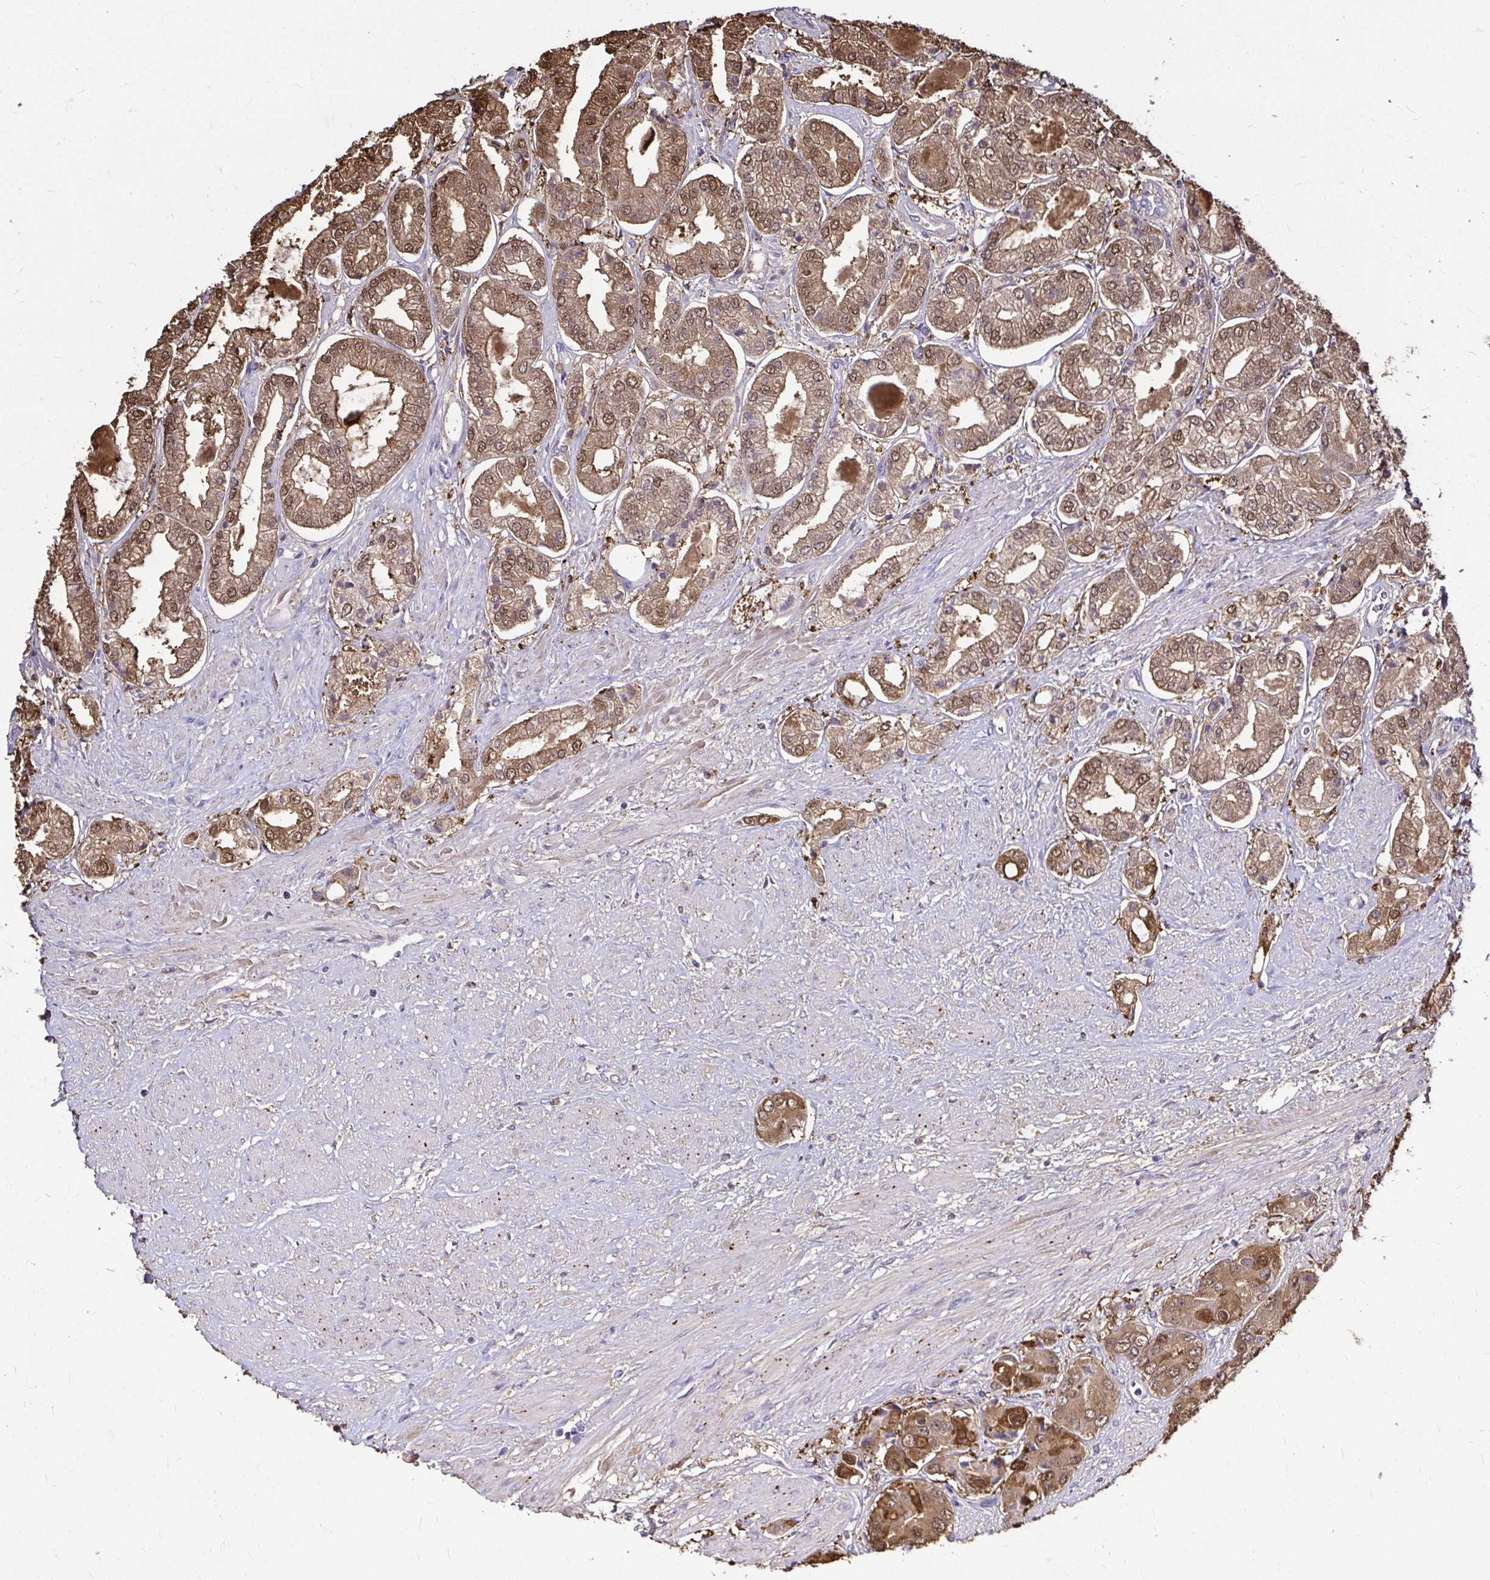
{"staining": {"intensity": "moderate", "quantity": ">75%", "location": "cytoplasmic/membranous,nuclear"}, "tissue": "prostate cancer", "cell_type": "Tumor cells", "image_type": "cancer", "snomed": [{"axis": "morphology", "description": "Adenocarcinoma, Low grade"}, {"axis": "topography", "description": "Prostate"}], "caption": "Prostate cancer (adenocarcinoma (low-grade)) stained for a protein (brown) shows moderate cytoplasmic/membranous and nuclear positive expression in about >75% of tumor cells.", "gene": "IDH1", "patient": {"sex": "male", "age": 69}}